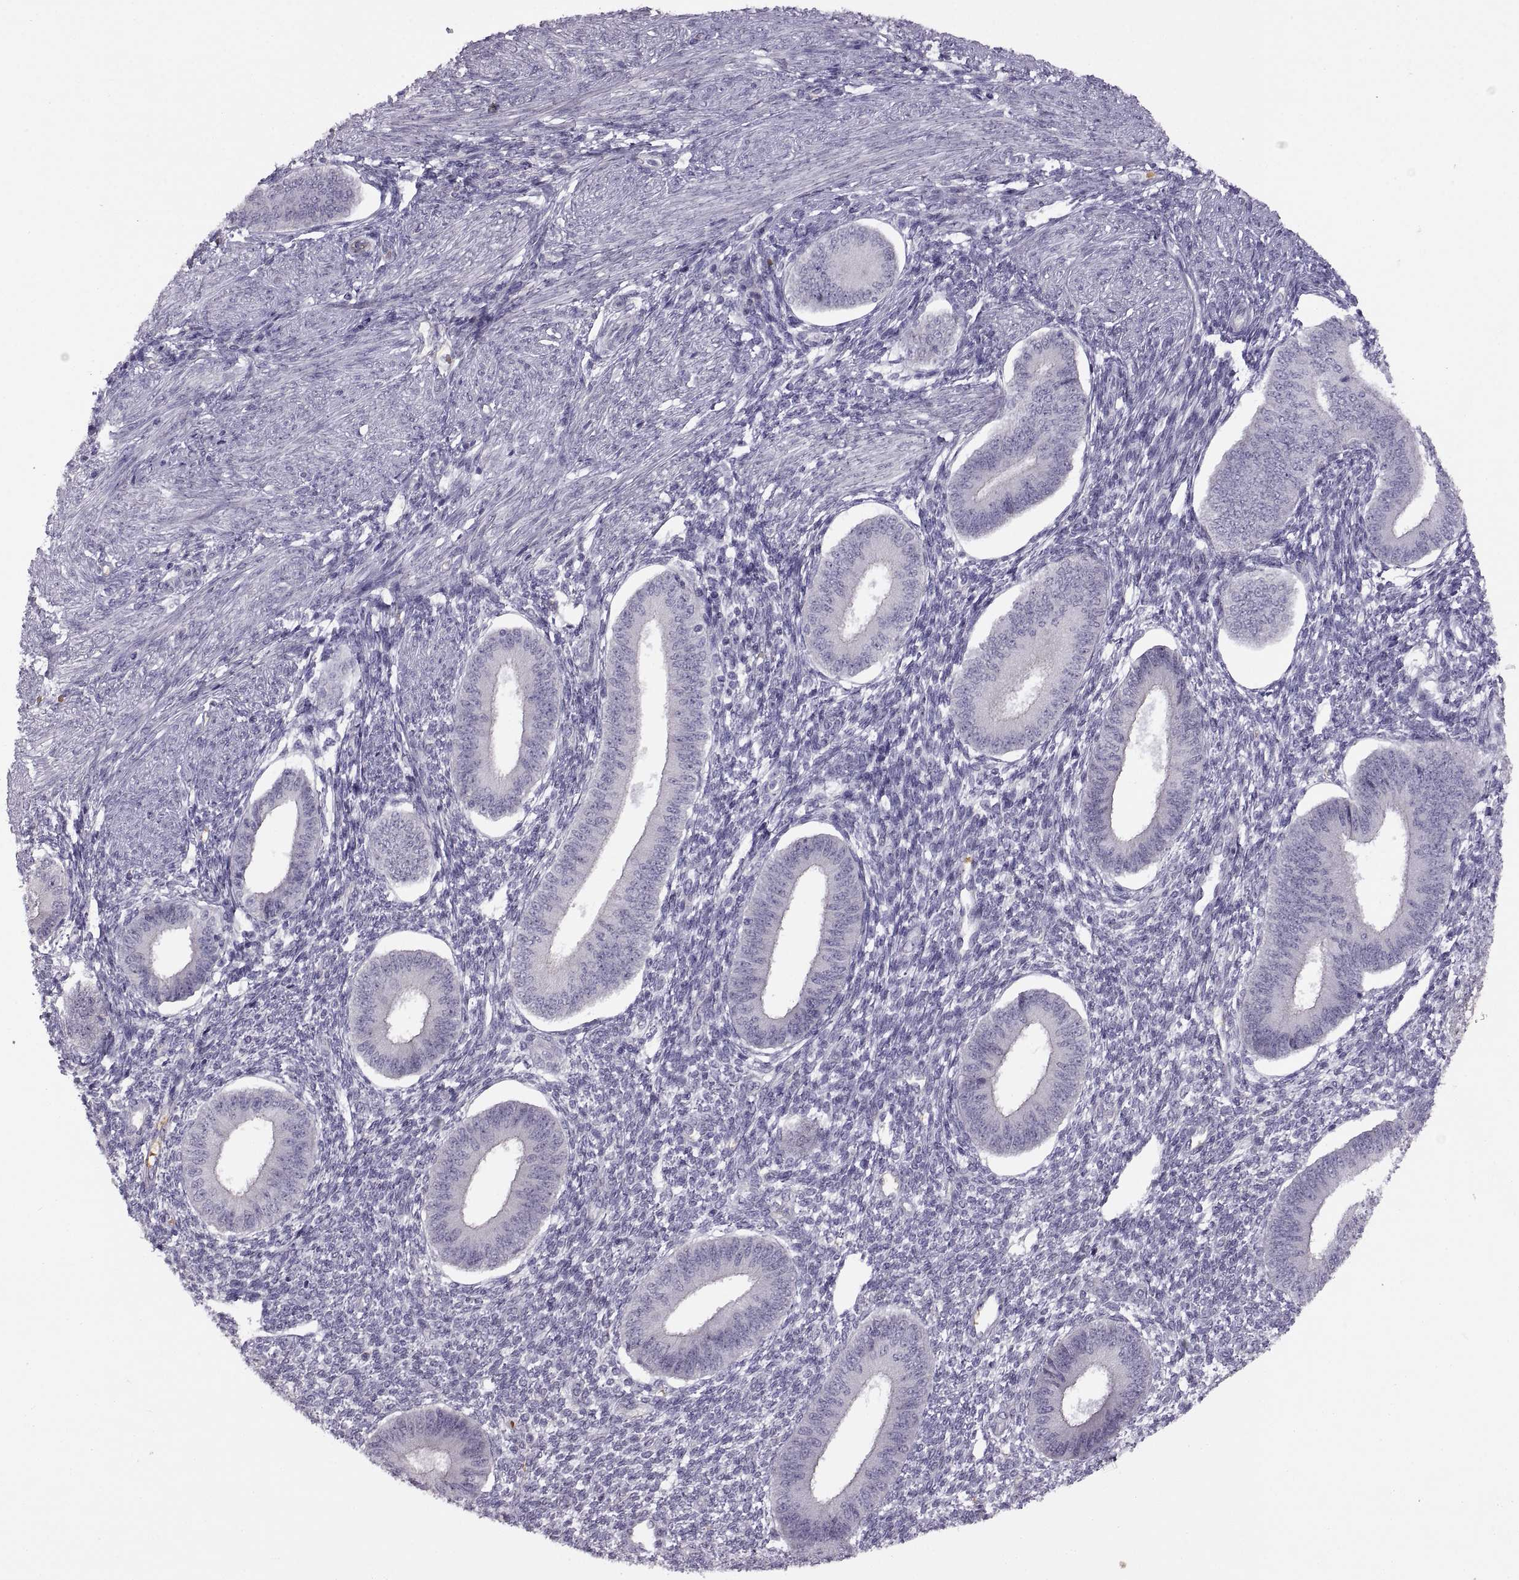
{"staining": {"intensity": "negative", "quantity": "none", "location": "none"}, "tissue": "endometrium", "cell_type": "Cells in endometrial stroma", "image_type": "normal", "snomed": [{"axis": "morphology", "description": "Normal tissue, NOS"}, {"axis": "topography", "description": "Endometrium"}], "caption": "An immunohistochemistry micrograph of unremarkable endometrium is shown. There is no staining in cells in endometrial stroma of endometrium. The staining was performed using DAB to visualize the protein expression in brown, while the nuclei were stained in blue with hematoxylin (Magnification: 20x).", "gene": "MEIOC", "patient": {"sex": "female", "age": 39}}